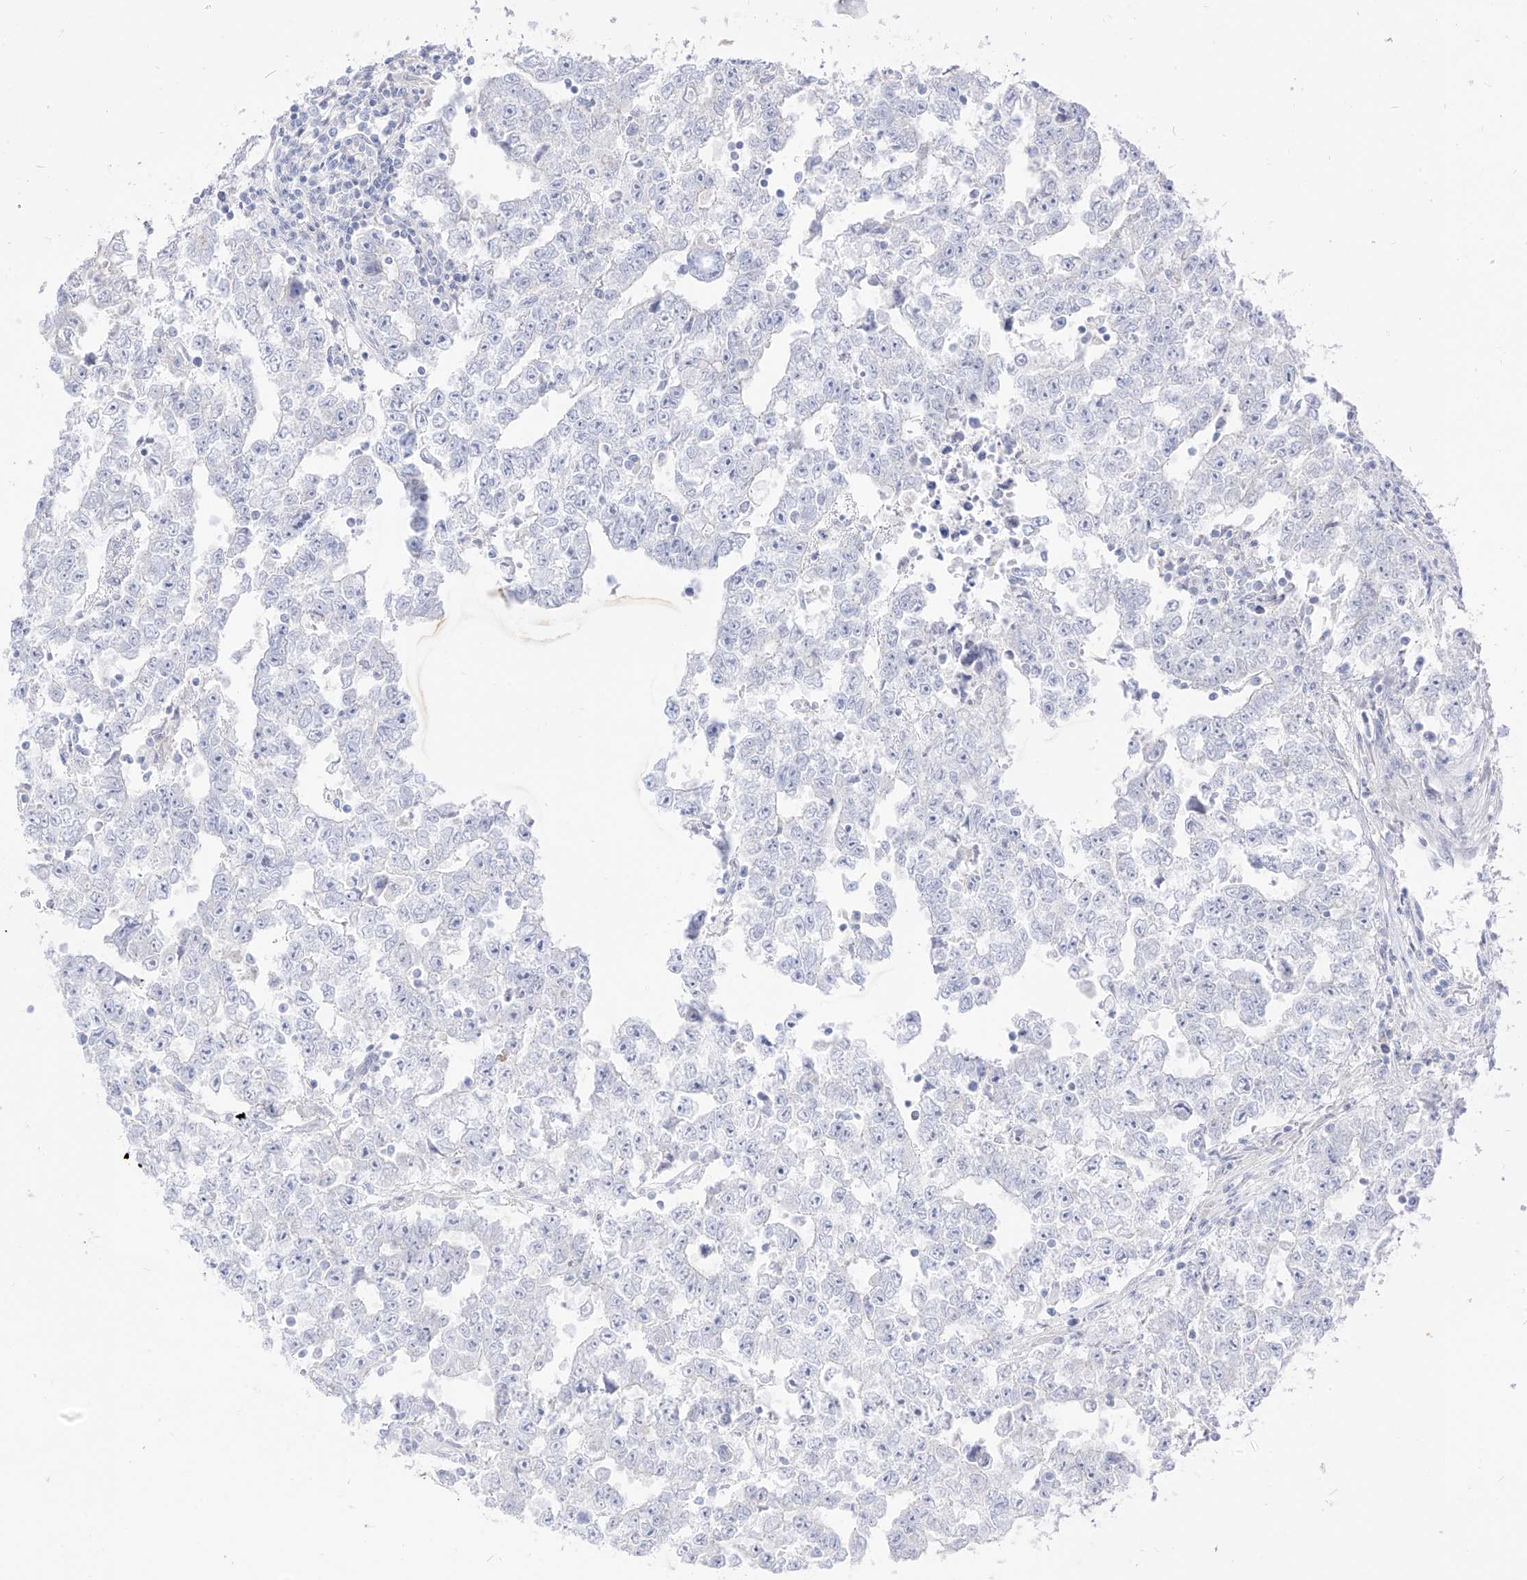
{"staining": {"intensity": "negative", "quantity": "none", "location": "none"}, "tissue": "testis cancer", "cell_type": "Tumor cells", "image_type": "cancer", "snomed": [{"axis": "morphology", "description": "Carcinoma, Embryonal, NOS"}, {"axis": "topography", "description": "Testis"}], "caption": "An image of human testis embryonal carcinoma is negative for staining in tumor cells.", "gene": "ARHGEF40", "patient": {"sex": "male", "age": 25}}